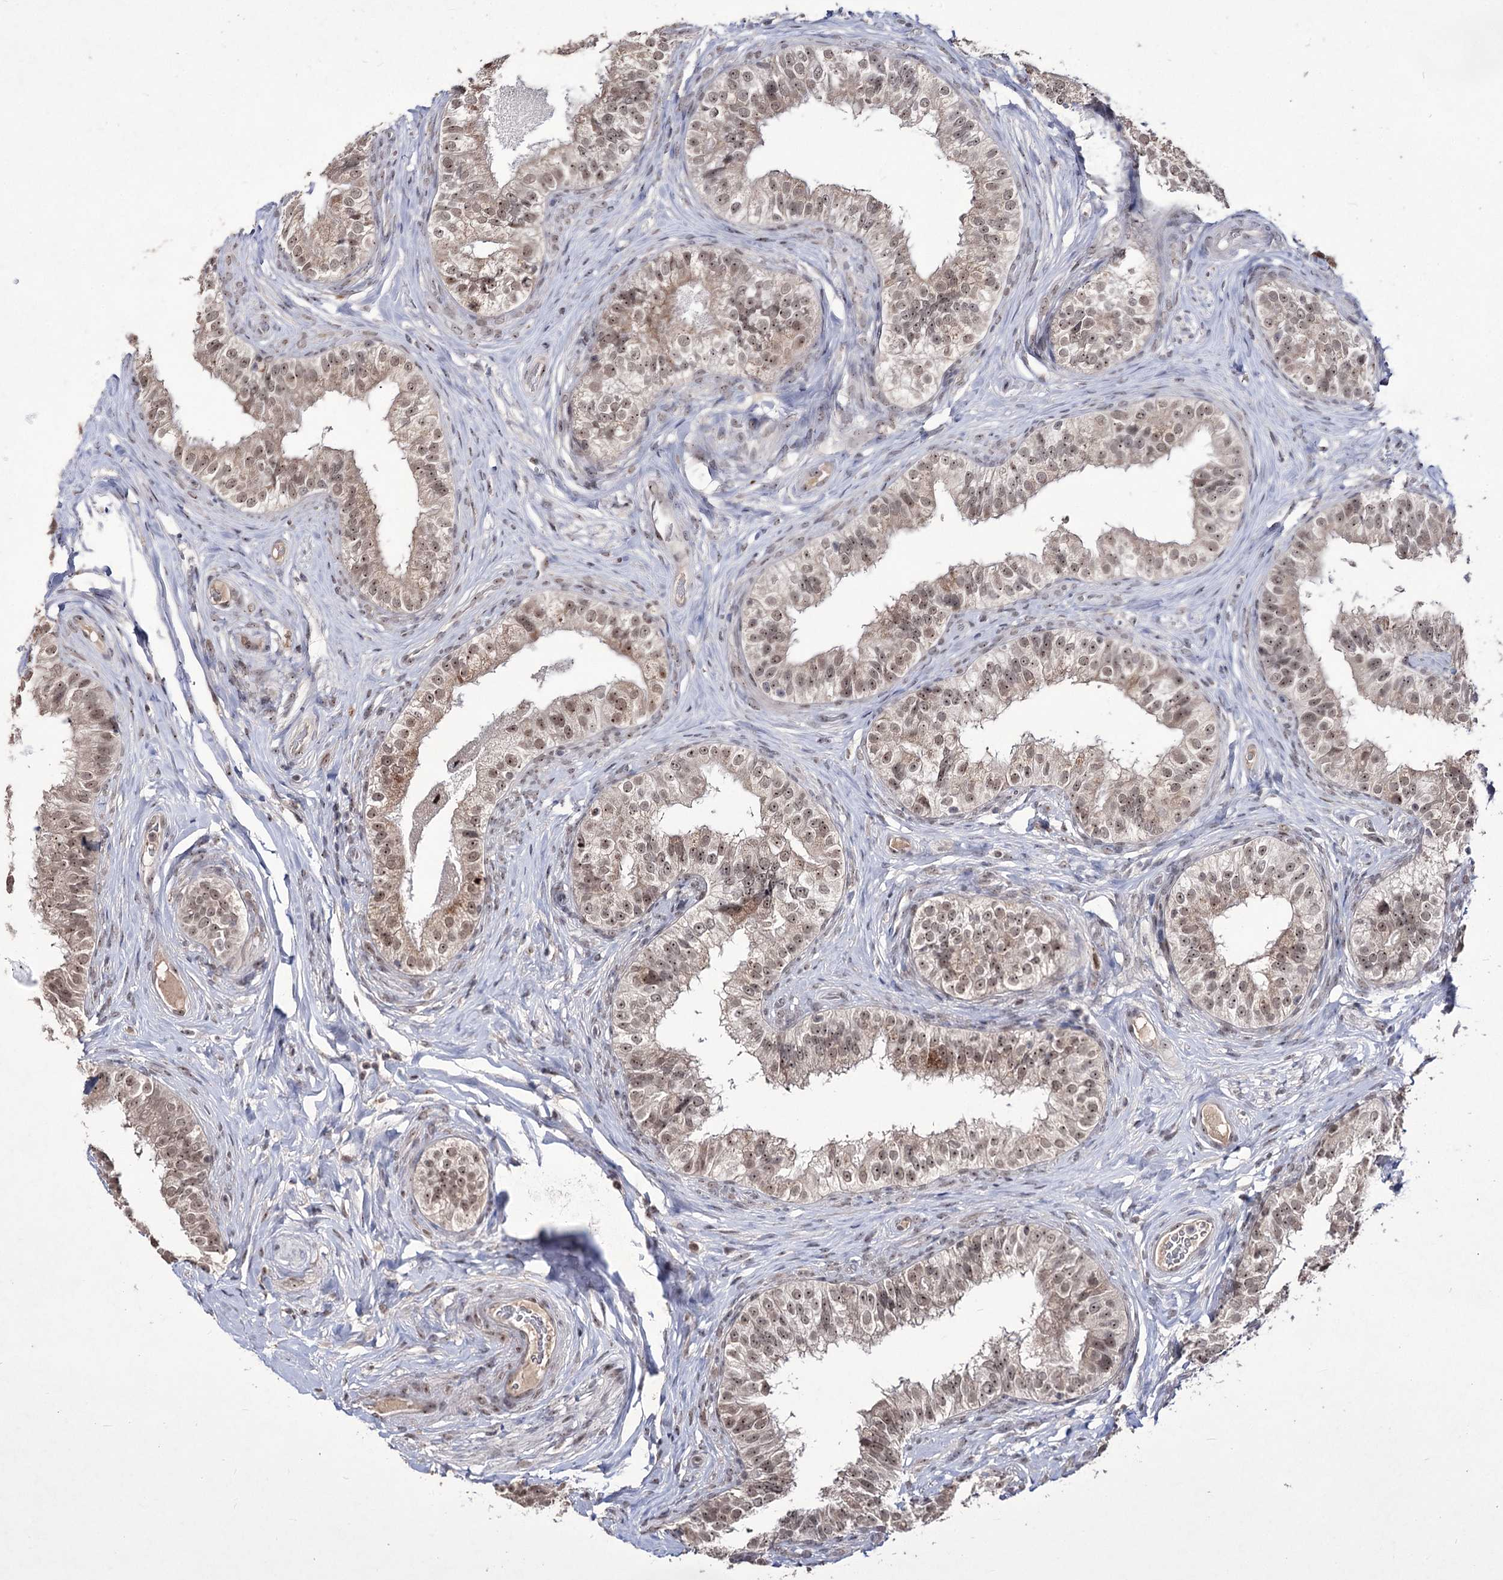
{"staining": {"intensity": "moderate", "quantity": ">75%", "location": "cytoplasmic/membranous,nuclear"}, "tissue": "epididymis", "cell_type": "Glandular cells", "image_type": "normal", "snomed": [{"axis": "morphology", "description": "Normal tissue, NOS"}, {"axis": "topography", "description": "Epididymis"}], "caption": "Immunohistochemistry of unremarkable human epididymis reveals medium levels of moderate cytoplasmic/membranous,nuclear staining in approximately >75% of glandular cells. (DAB (3,3'-diaminobenzidine) IHC, brown staining for protein, blue staining for nuclei).", "gene": "VGLL4", "patient": {"sex": "male", "age": 49}}